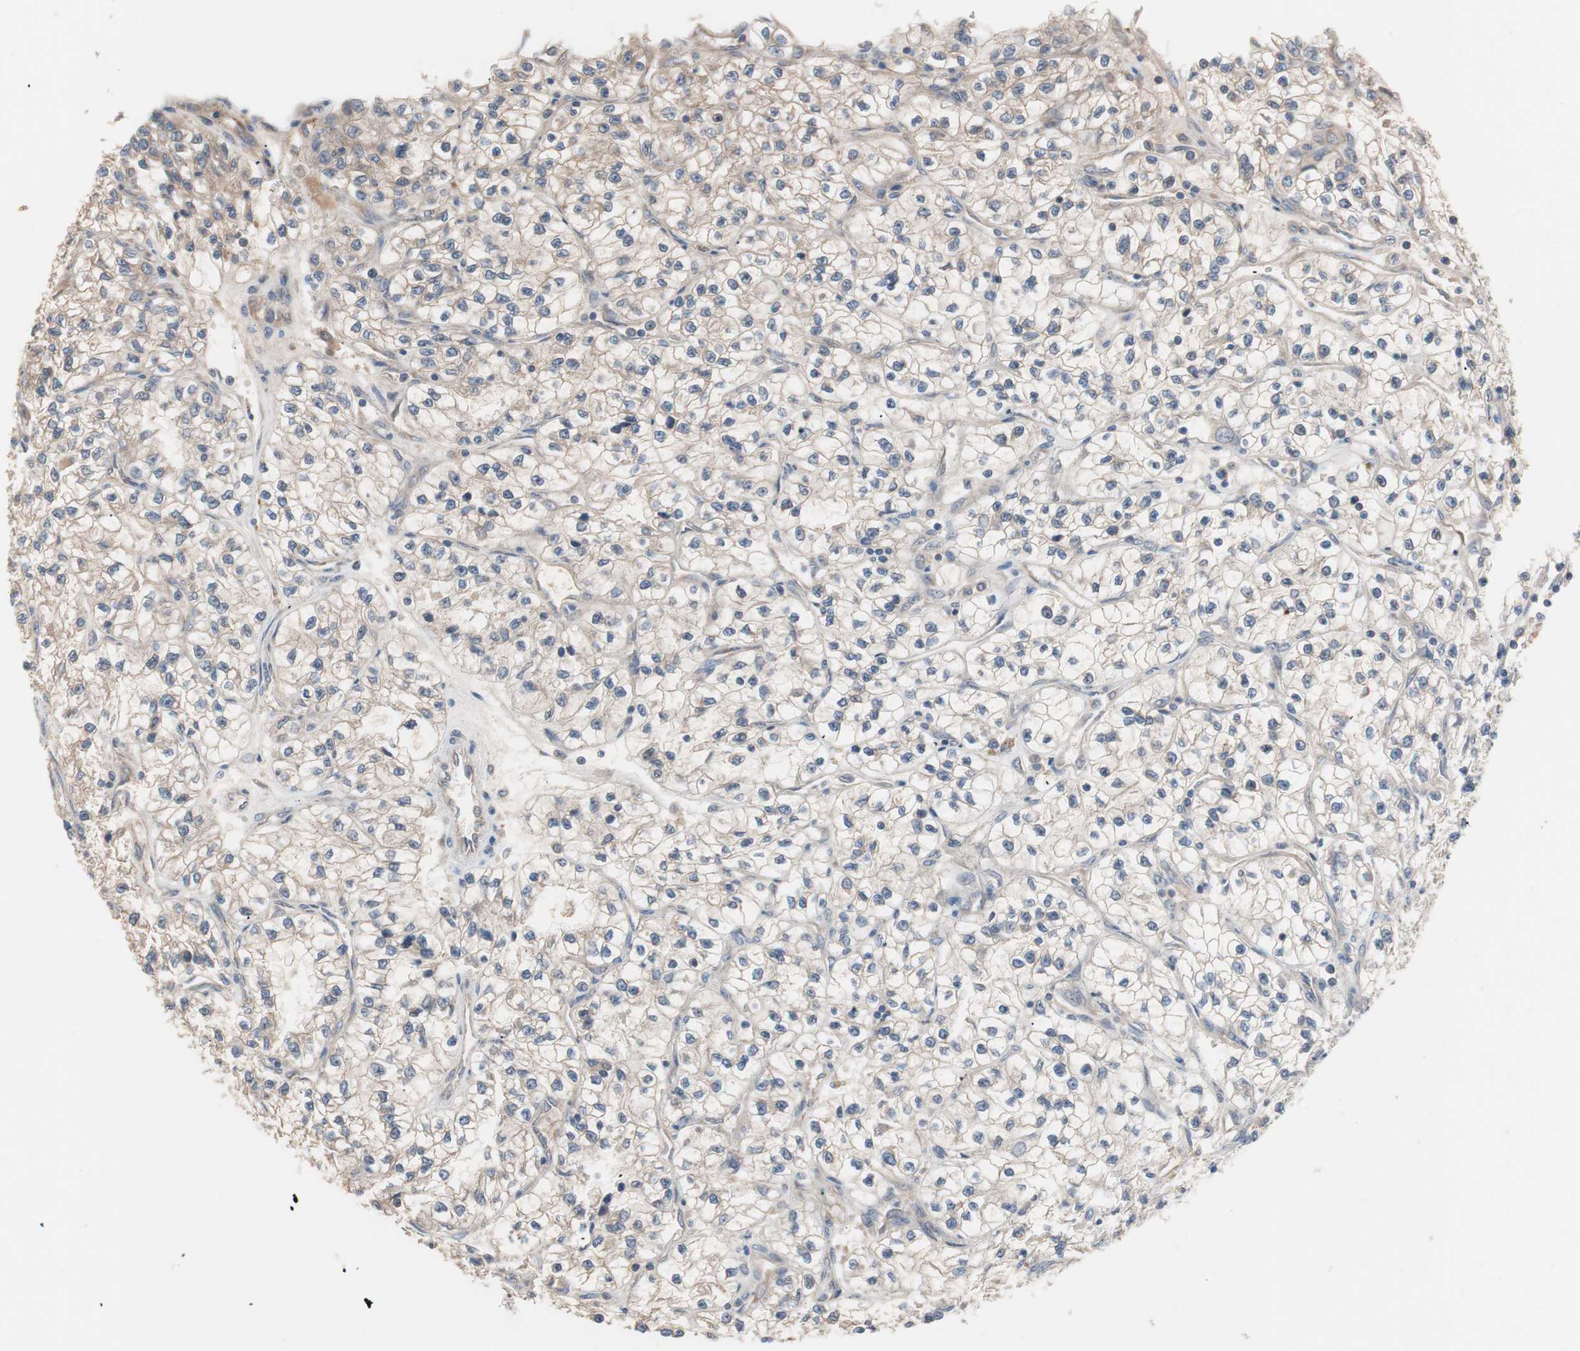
{"staining": {"intensity": "weak", "quantity": ">75%", "location": "cytoplasmic/membranous"}, "tissue": "renal cancer", "cell_type": "Tumor cells", "image_type": "cancer", "snomed": [{"axis": "morphology", "description": "Adenocarcinoma, NOS"}, {"axis": "topography", "description": "Kidney"}], "caption": "Adenocarcinoma (renal) tissue exhibits weak cytoplasmic/membranous expression in approximately >75% of tumor cells (brown staining indicates protein expression, while blue staining denotes nuclei).", "gene": "HMBS", "patient": {"sex": "female", "age": 57}}